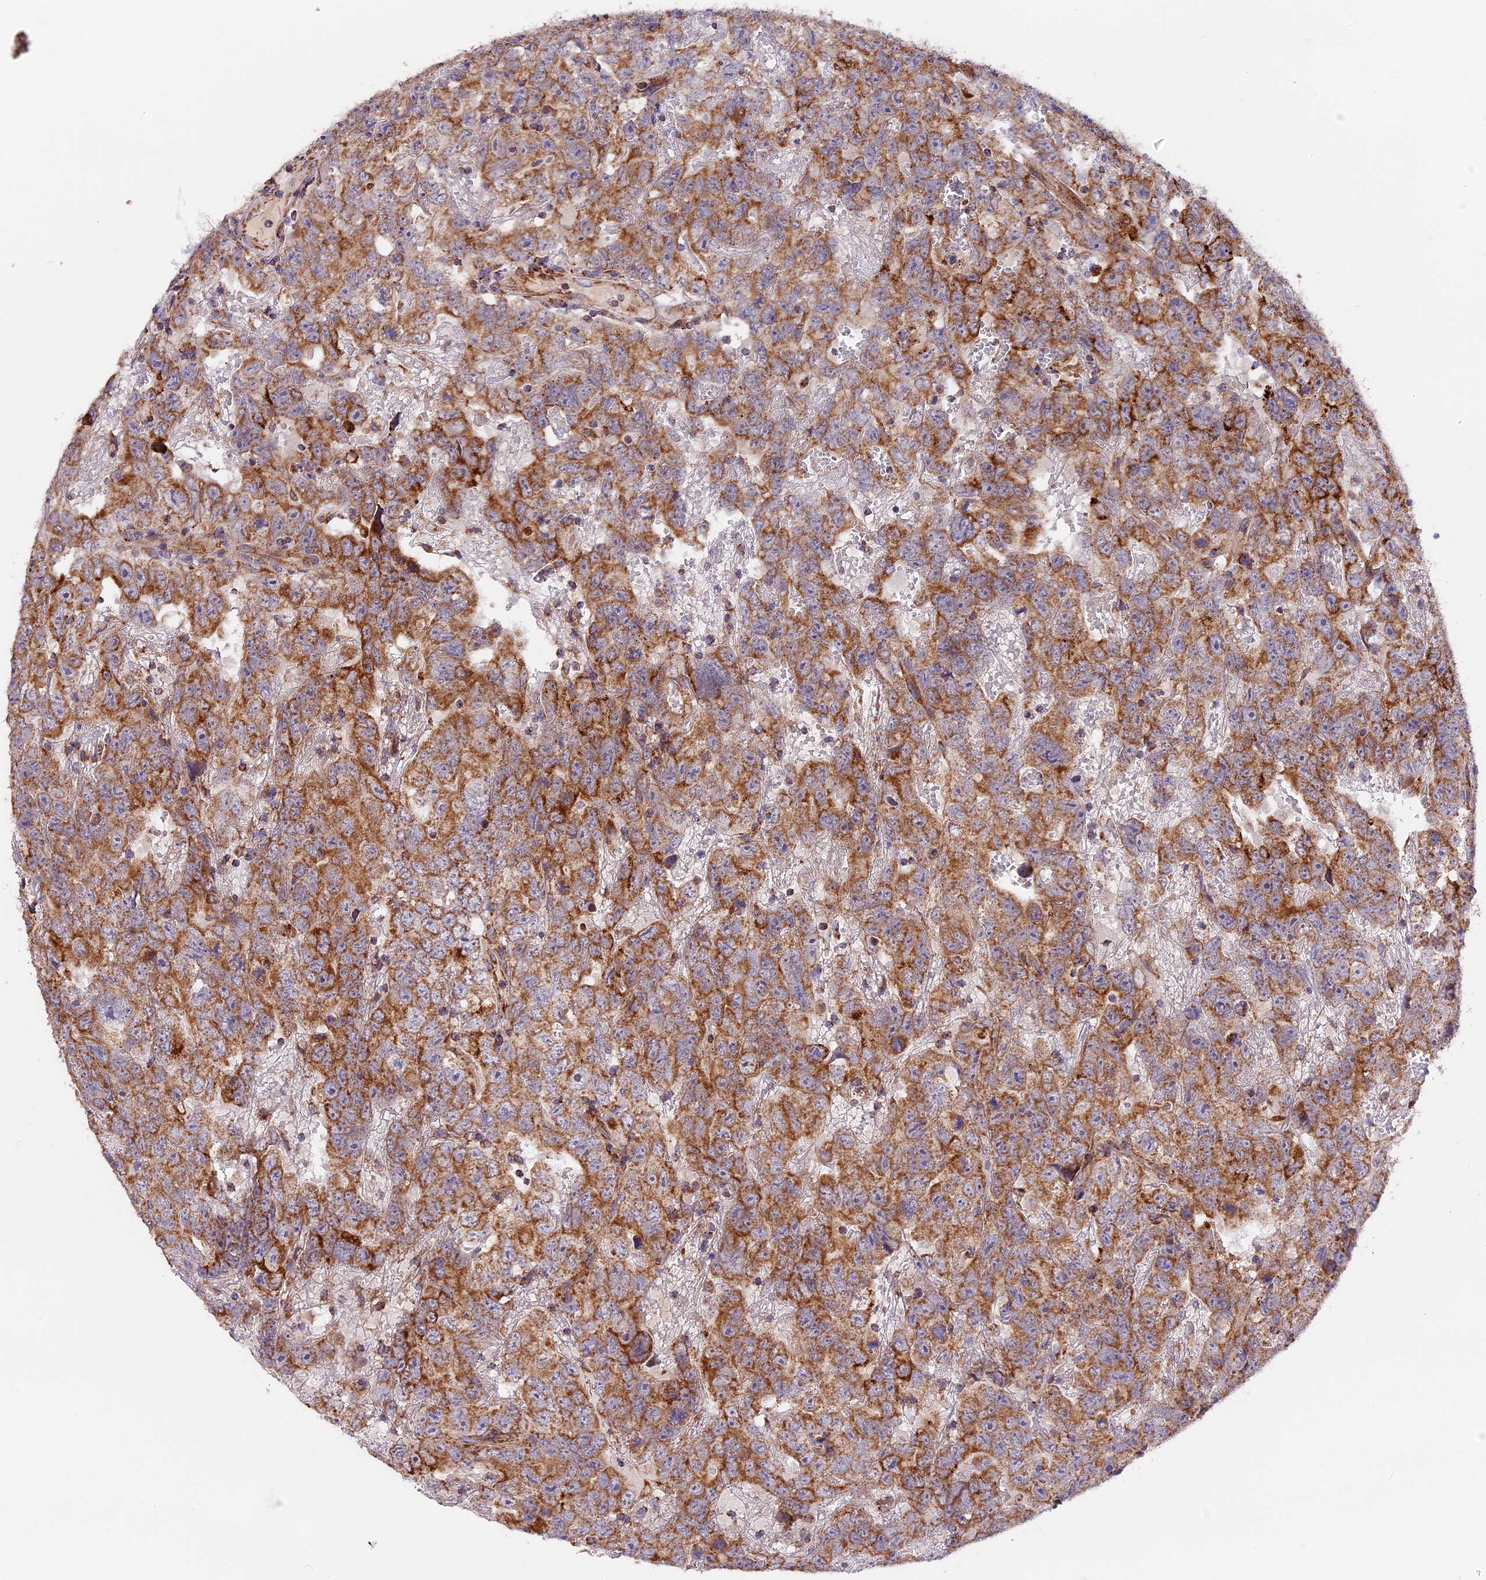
{"staining": {"intensity": "moderate", "quantity": ">75%", "location": "cytoplasmic/membranous"}, "tissue": "testis cancer", "cell_type": "Tumor cells", "image_type": "cancer", "snomed": [{"axis": "morphology", "description": "Carcinoma, Embryonal, NOS"}, {"axis": "topography", "description": "Testis"}], "caption": "Immunohistochemical staining of human embryonal carcinoma (testis) shows medium levels of moderate cytoplasmic/membranous protein positivity in about >75% of tumor cells.", "gene": "NDUFA8", "patient": {"sex": "male", "age": 45}}